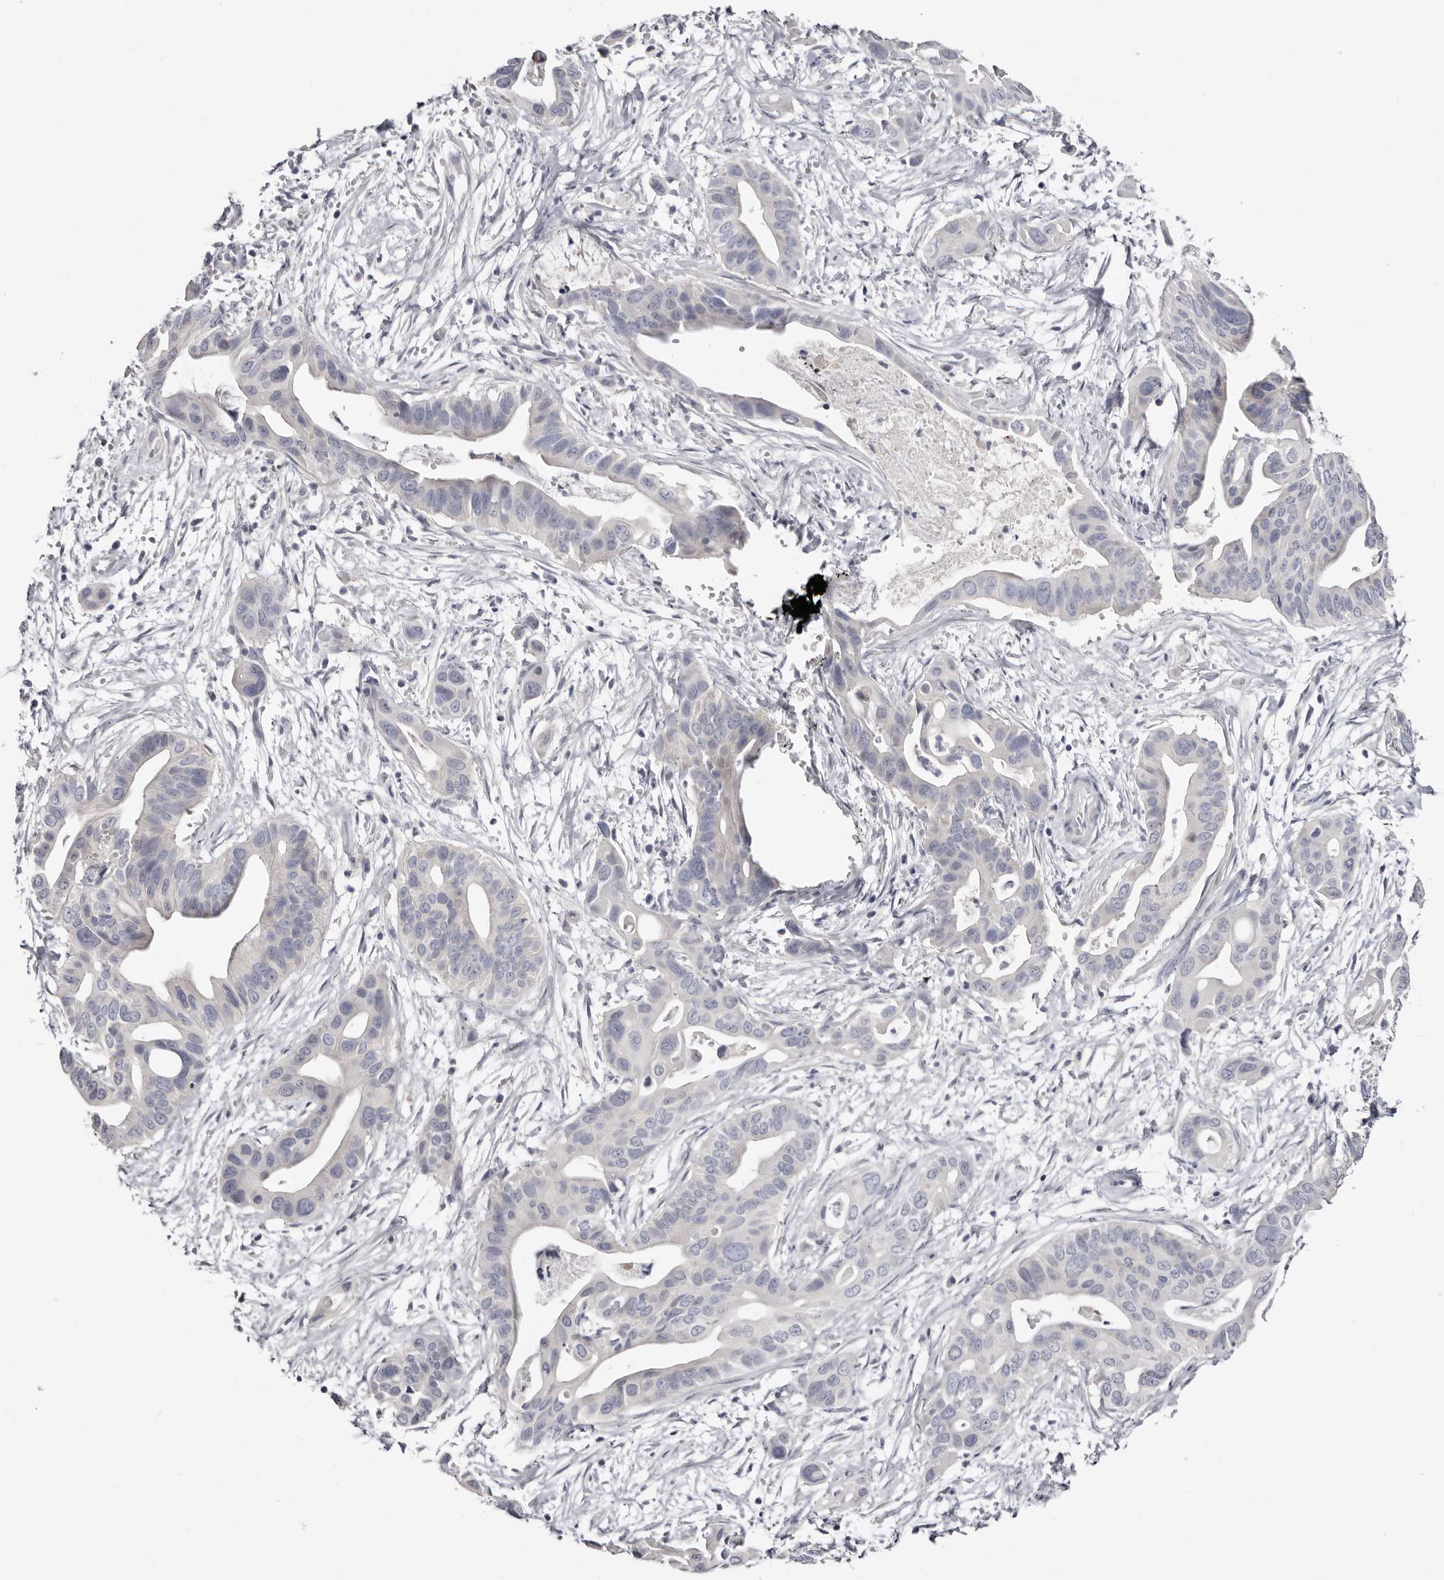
{"staining": {"intensity": "negative", "quantity": "none", "location": "none"}, "tissue": "pancreatic cancer", "cell_type": "Tumor cells", "image_type": "cancer", "snomed": [{"axis": "morphology", "description": "Adenocarcinoma, NOS"}, {"axis": "topography", "description": "Pancreas"}], "caption": "Histopathology image shows no protein staining in tumor cells of adenocarcinoma (pancreatic) tissue.", "gene": "AKNAD1", "patient": {"sex": "male", "age": 66}}